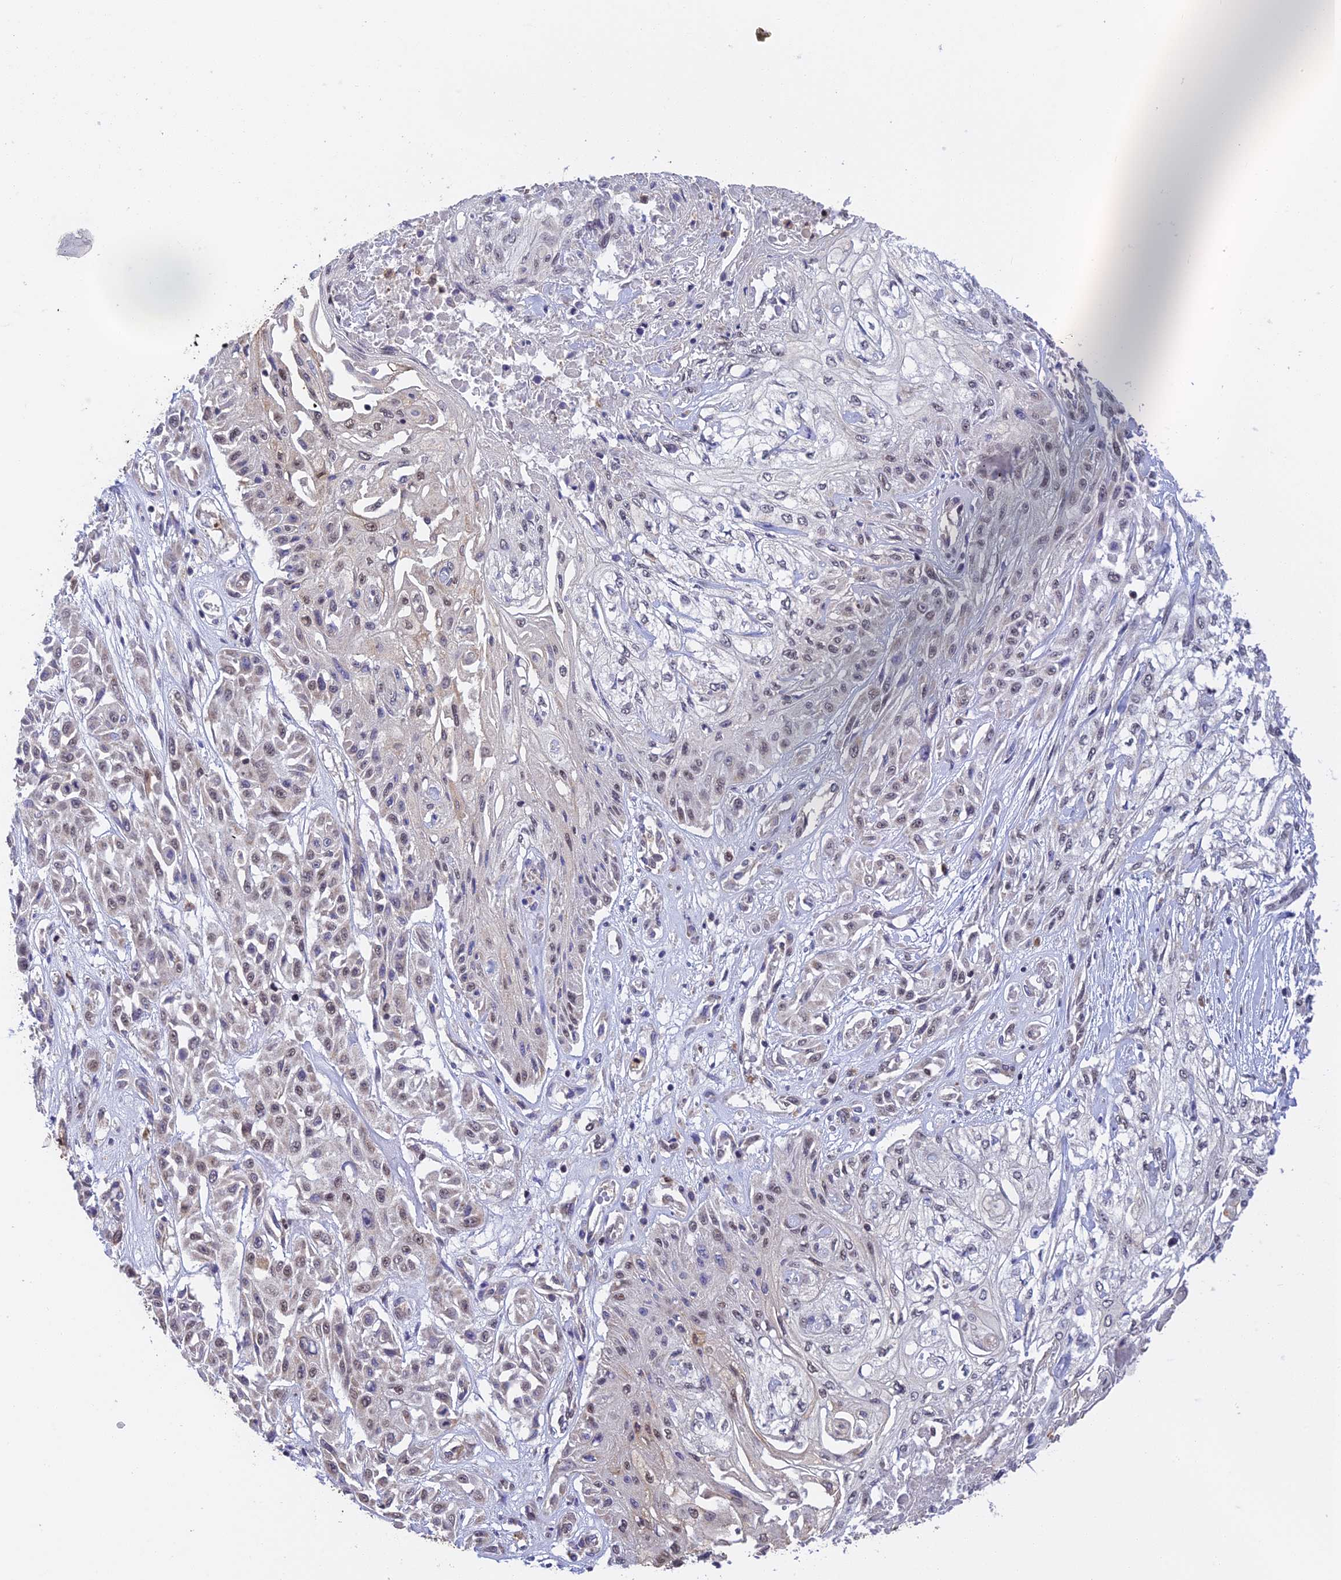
{"staining": {"intensity": "negative", "quantity": "none", "location": "none"}, "tissue": "skin cancer", "cell_type": "Tumor cells", "image_type": "cancer", "snomed": [{"axis": "morphology", "description": "Squamous cell carcinoma, NOS"}, {"axis": "morphology", "description": "Squamous cell carcinoma, metastatic, NOS"}, {"axis": "topography", "description": "Skin"}, {"axis": "topography", "description": "Lymph node"}], "caption": "A micrograph of skin cancer stained for a protein demonstrates no brown staining in tumor cells.", "gene": "PEX16", "patient": {"sex": "male", "age": 75}}